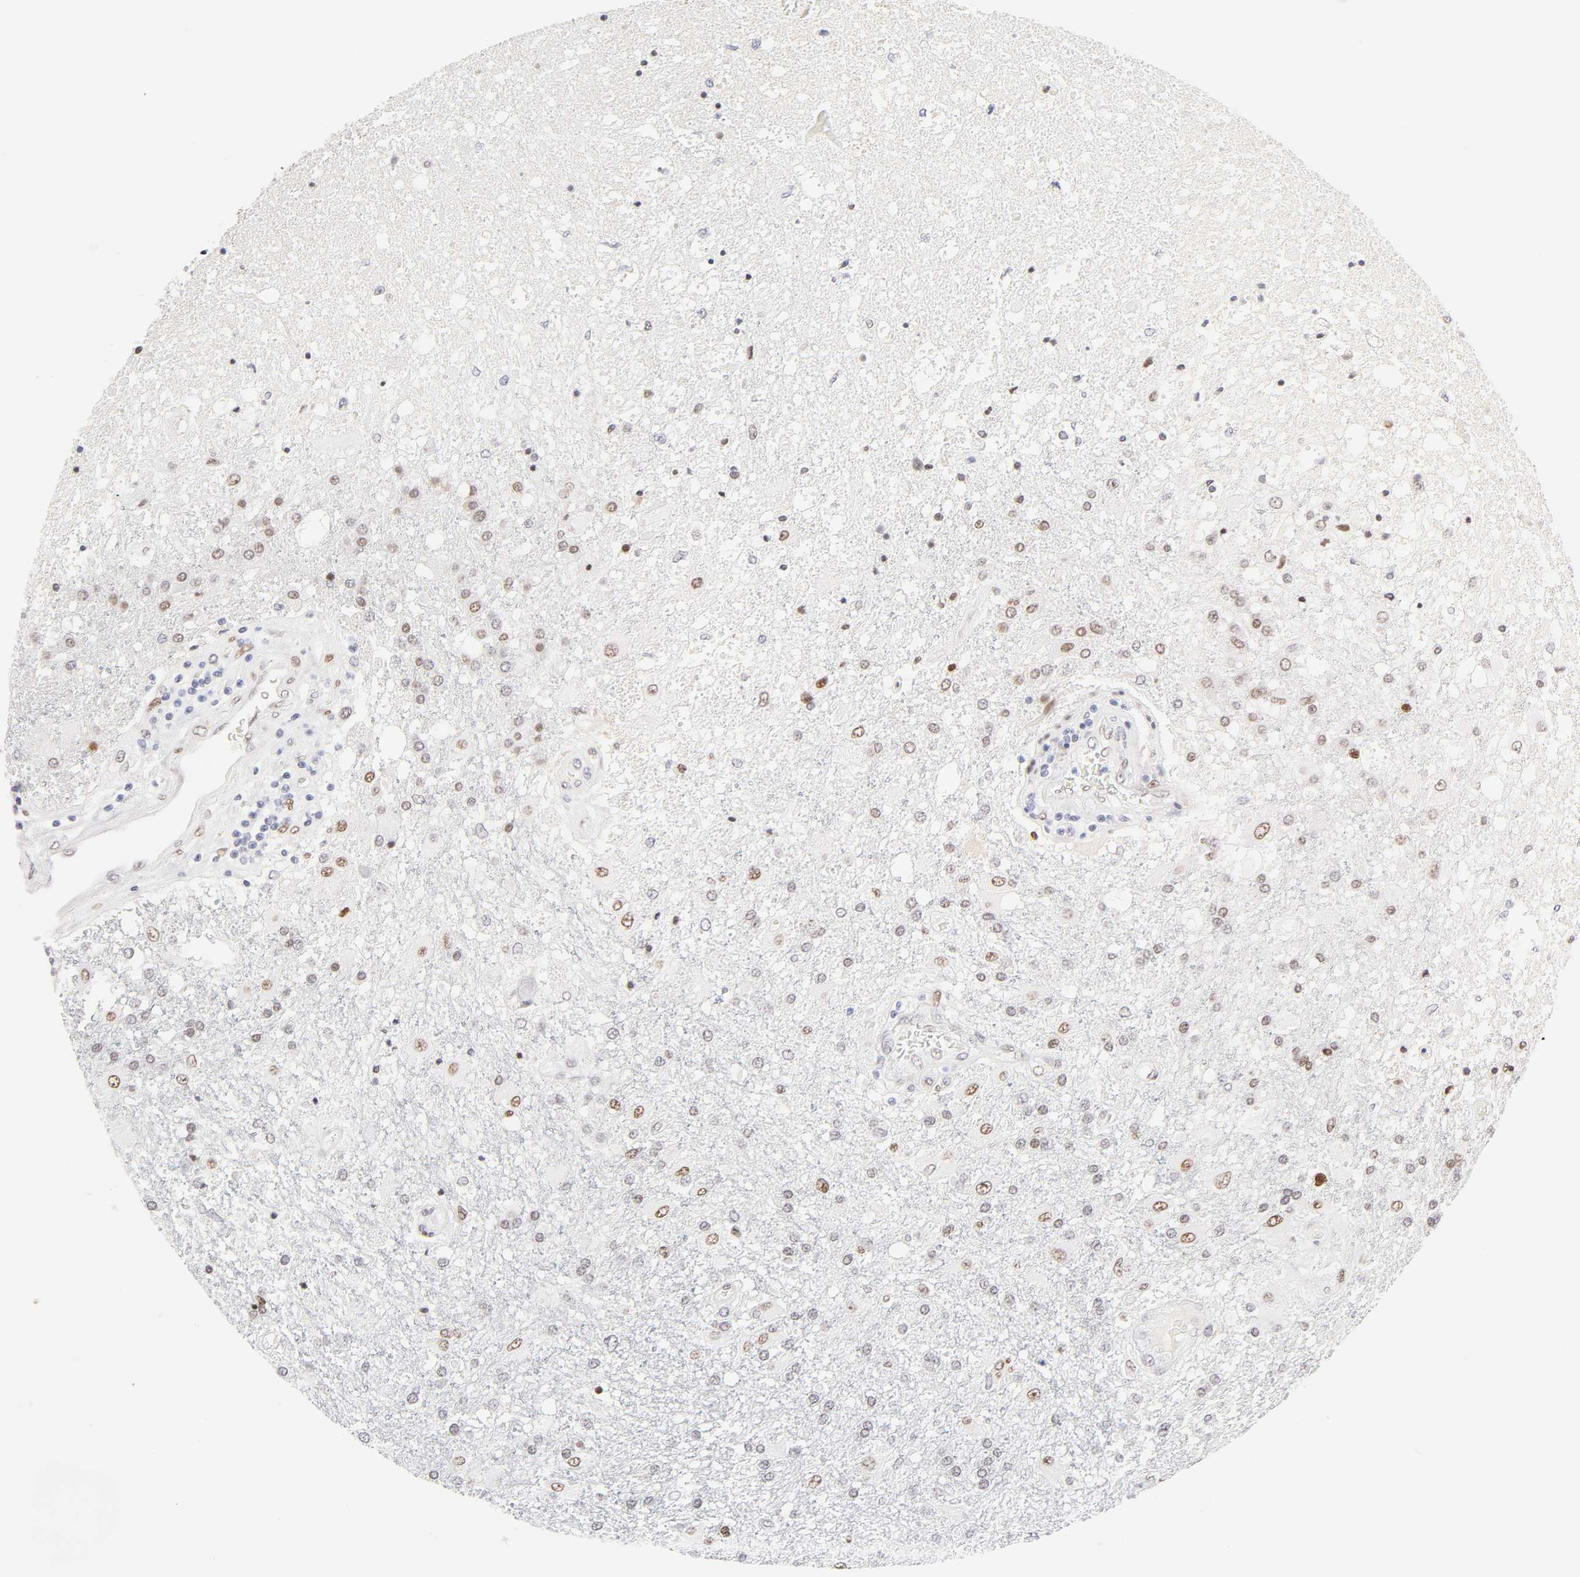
{"staining": {"intensity": "moderate", "quantity": ">75%", "location": "nuclear"}, "tissue": "glioma", "cell_type": "Tumor cells", "image_type": "cancer", "snomed": [{"axis": "morphology", "description": "Glioma, malignant, High grade"}, {"axis": "topography", "description": "Cerebral cortex"}], "caption": "This is an image of immunohistochemistry (IHC) staining of glioma, which shows moderate expression in the nuclear of tumor cells.", "gene": "NFIC", "patient": {"sex": "male", "age": 79}}